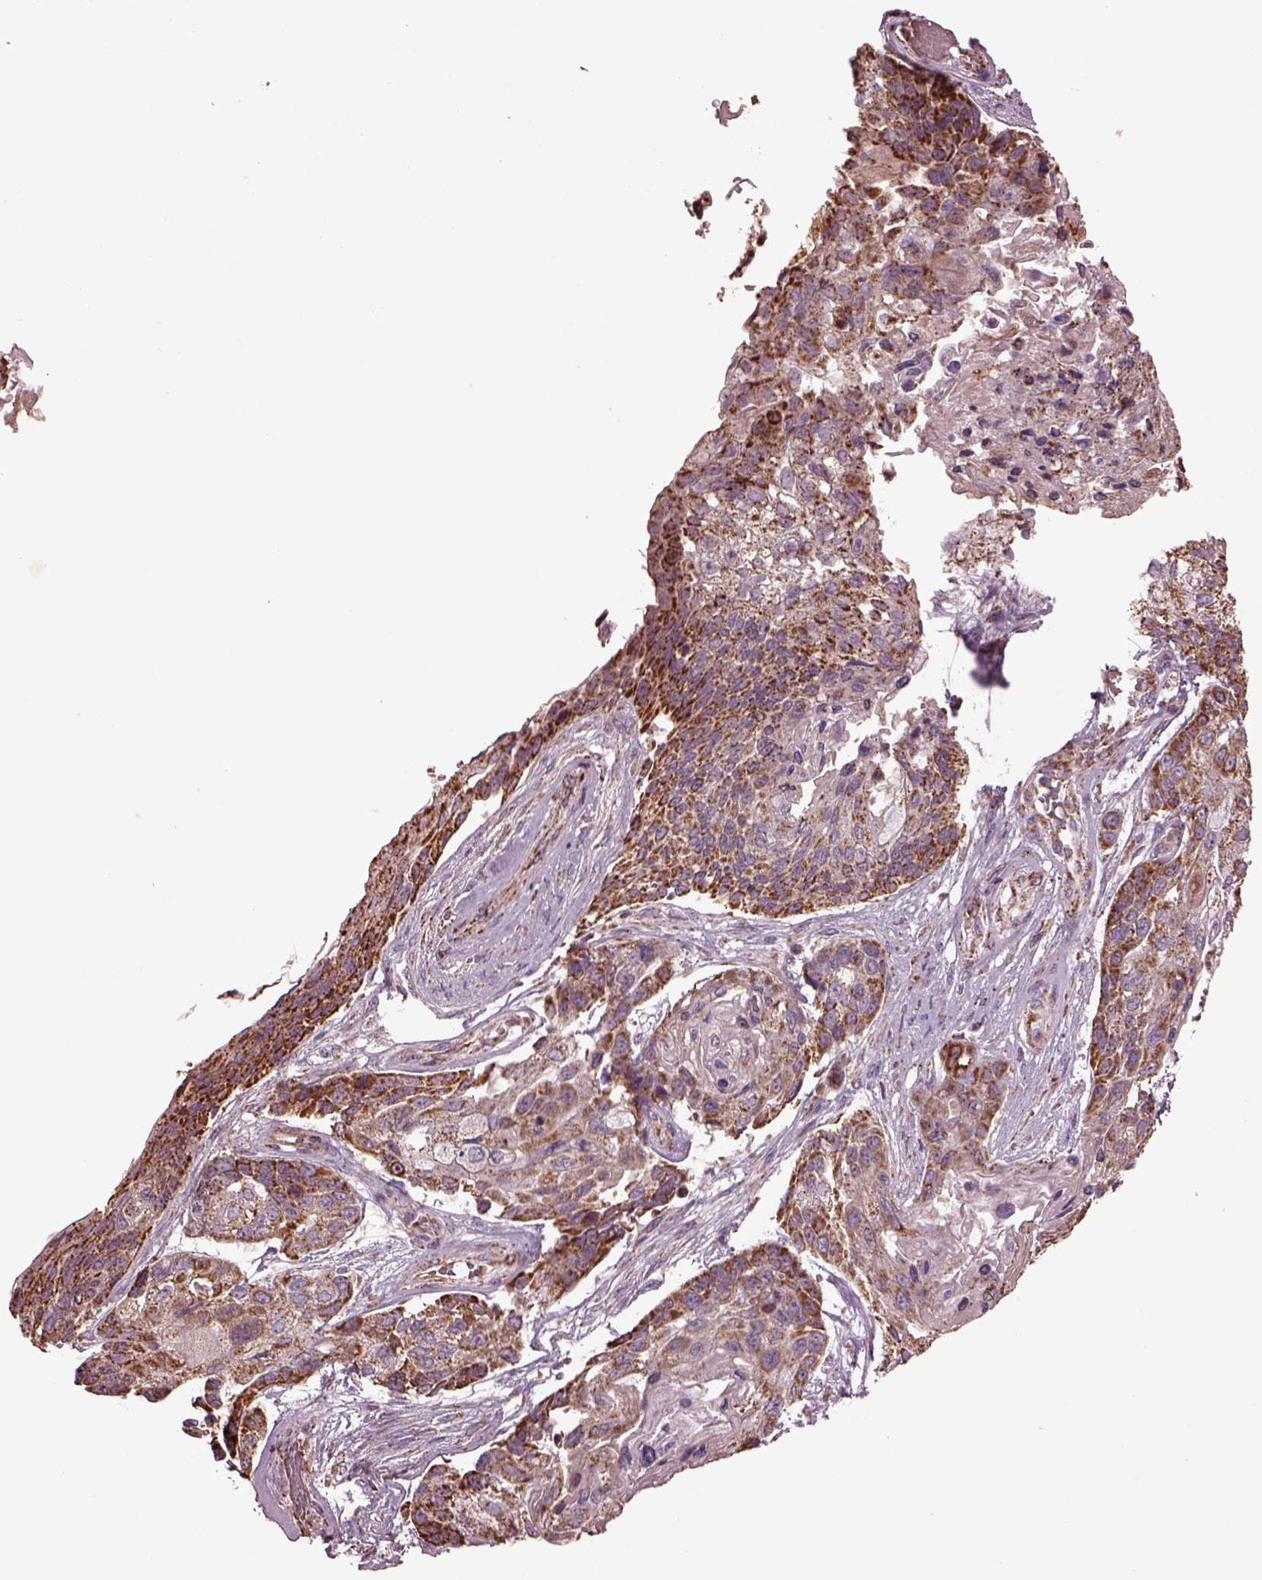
{"staining": {"intensity": "moderate", "quantity": "25%-75%", "location": "cytoplasmic/membranous"}, "tissue": "lung cancer", "cell_type": "Tumor cells", "image_type": "cancer", "snomed": [{"axis": "morphology", "description": "Squamous cell carcinoma, NOS"}, {"axis": "topography", "description": "Lung"}], "caption": "Immunohistochemistry (IHC) histopathology image of neoplastic tissue: human squamous cell carcinoma (lung) stained using immunohistochemistry demonstrates medium levels of moderate protein expression localized specifically in the cytoplasmic/membranous of tumor cells, appearing as a cytoplasmic/membranous brown color.", "gene": "TMEM254", "patient": {"sex": "male", "age": 69}}